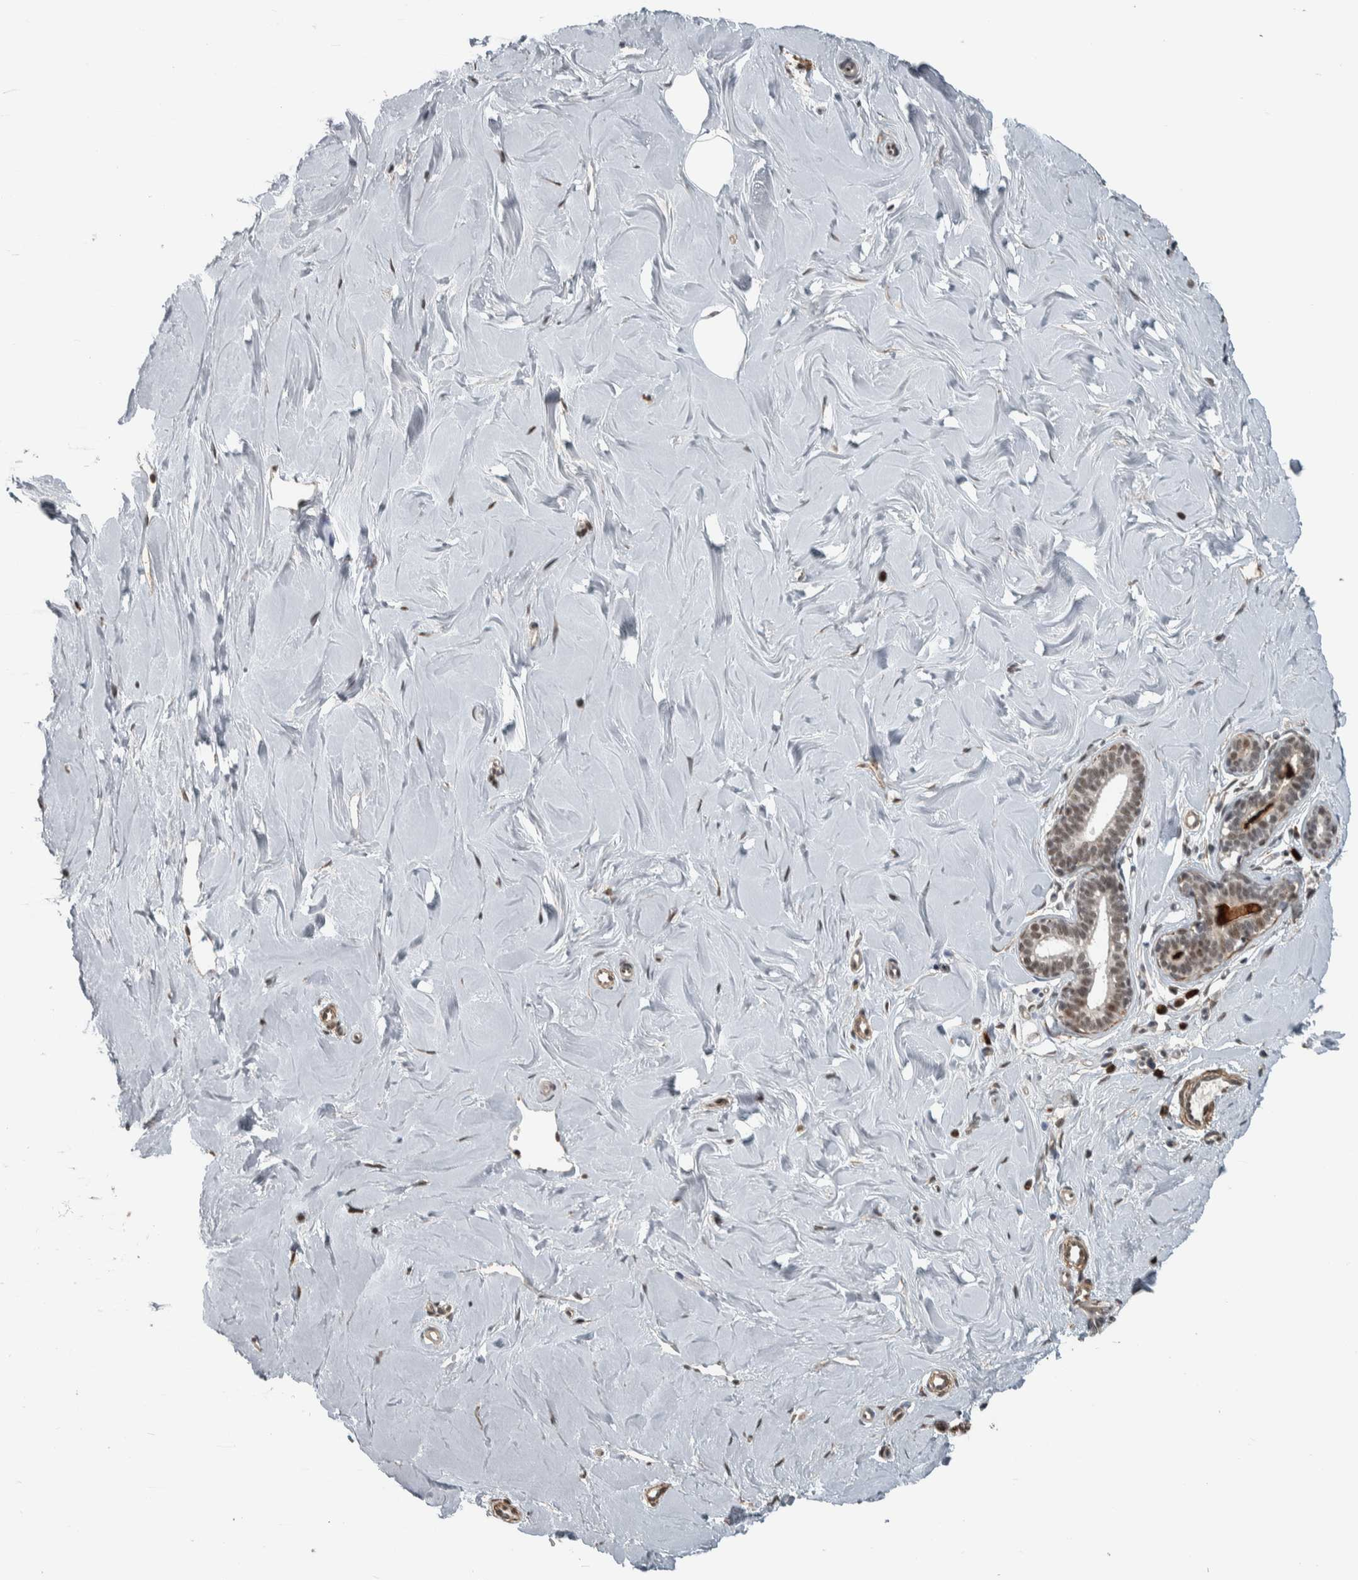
{"staining": {"intensity": "moderate", "quantity": "<25%", "location": "nuclear"}, "tissue": "breast", "cell_type": "Adipocytes", "image_type": "normal", "snomed": [{"axis": "morphology", "description": "Normal tissue, NOS"}, {"axis": "topography", "description": "Breast"}], "caption": "Immunohistochemistry of benign breast displays low levels of moderate nuclear staining in about <25% of adipocytes. (Stains: DAB (3,3'-diaminobenzidine) in brown, nuclei in blue, Microscopy: brightfield microscopy at high magnification).", "gene": "DDX42", "patient": {"sex": "female", "age": 23}}